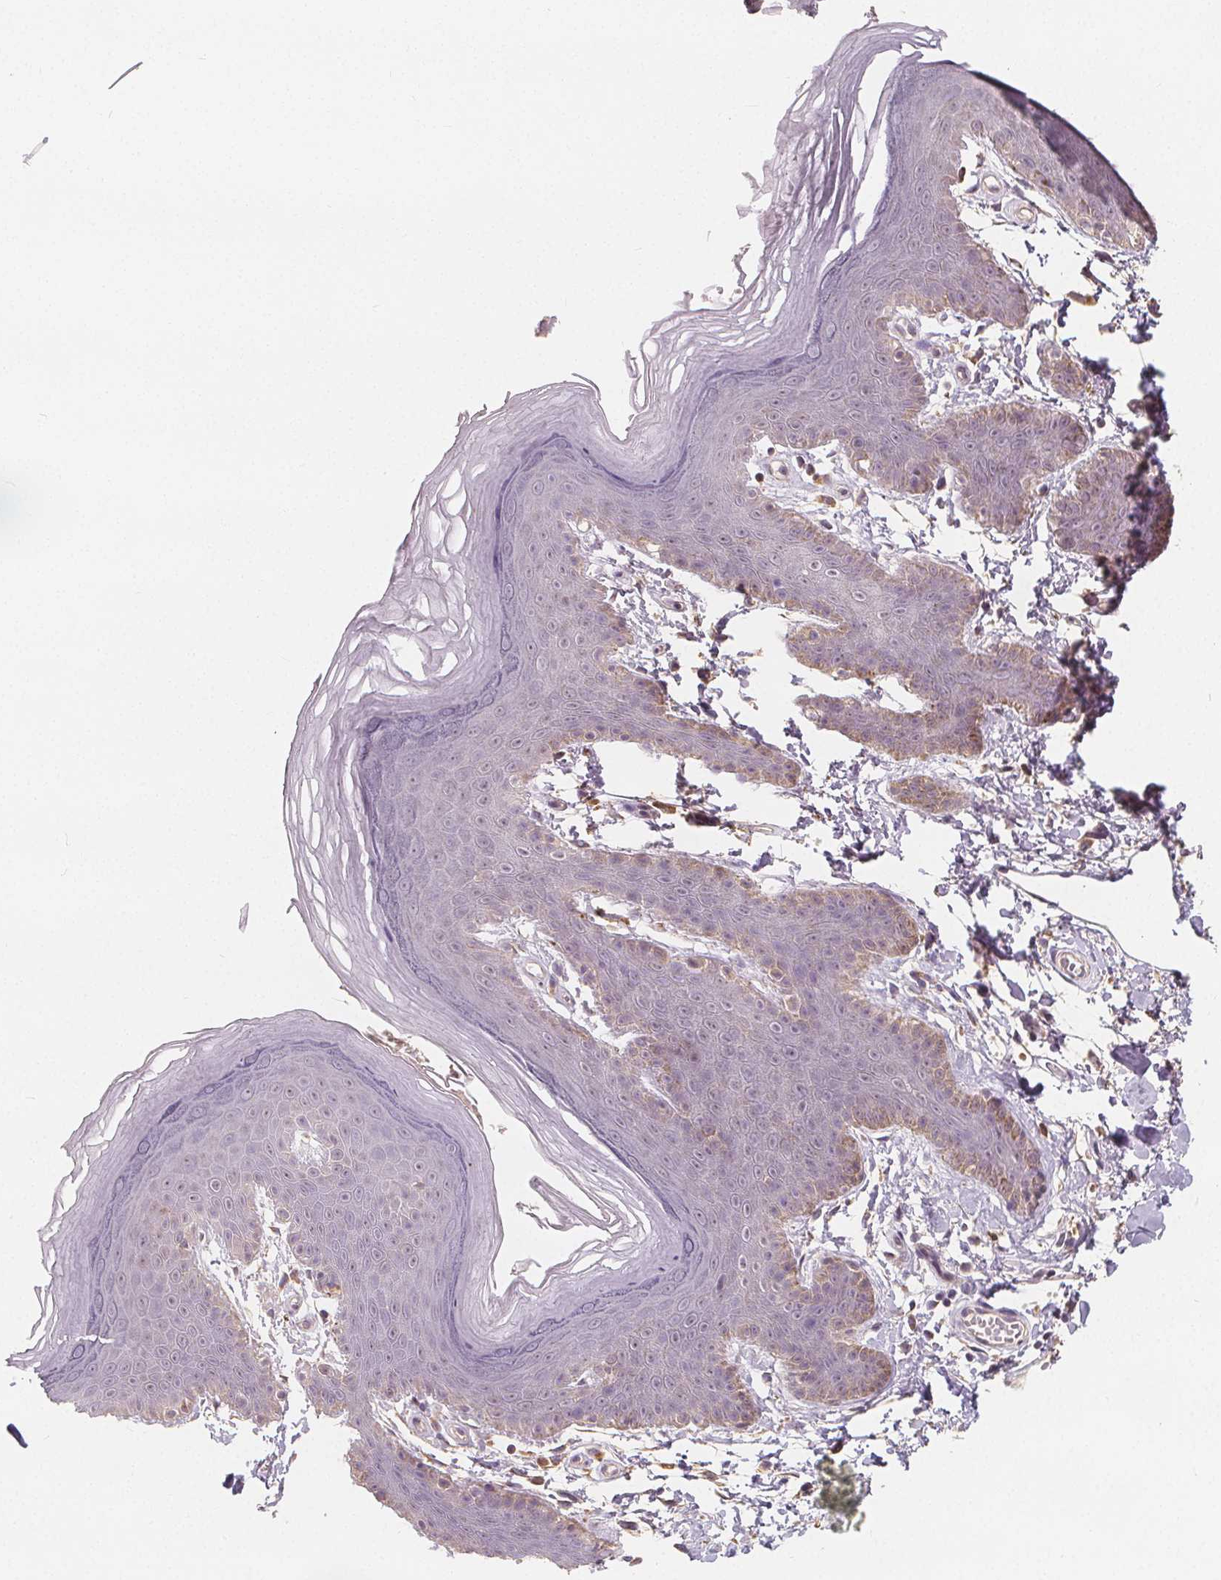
{"staining": {"intensity": "moderate", "quantity": "<25%", "location": "cytoplasmic/membranous"}, "tissue": "skin", "cell_type": "Epidermal cells", "image_type": "normal", "snomed": [{"axis": "morphology", "description": "Normal tissue, NOS"}, {"axis": "topography", "description": "Anal"}], "caption": "Immunohistochemical staining of unremarkable human skin exhibits moderate cytoplasmic/membranous protein expression in about <25% of epidermal cells. Immunohistochemistry (ihc) stains the protein in brown and the nuclei are stained blue.", "gene": "DRC3", "patient": {"sex": "male", "age": 53}}